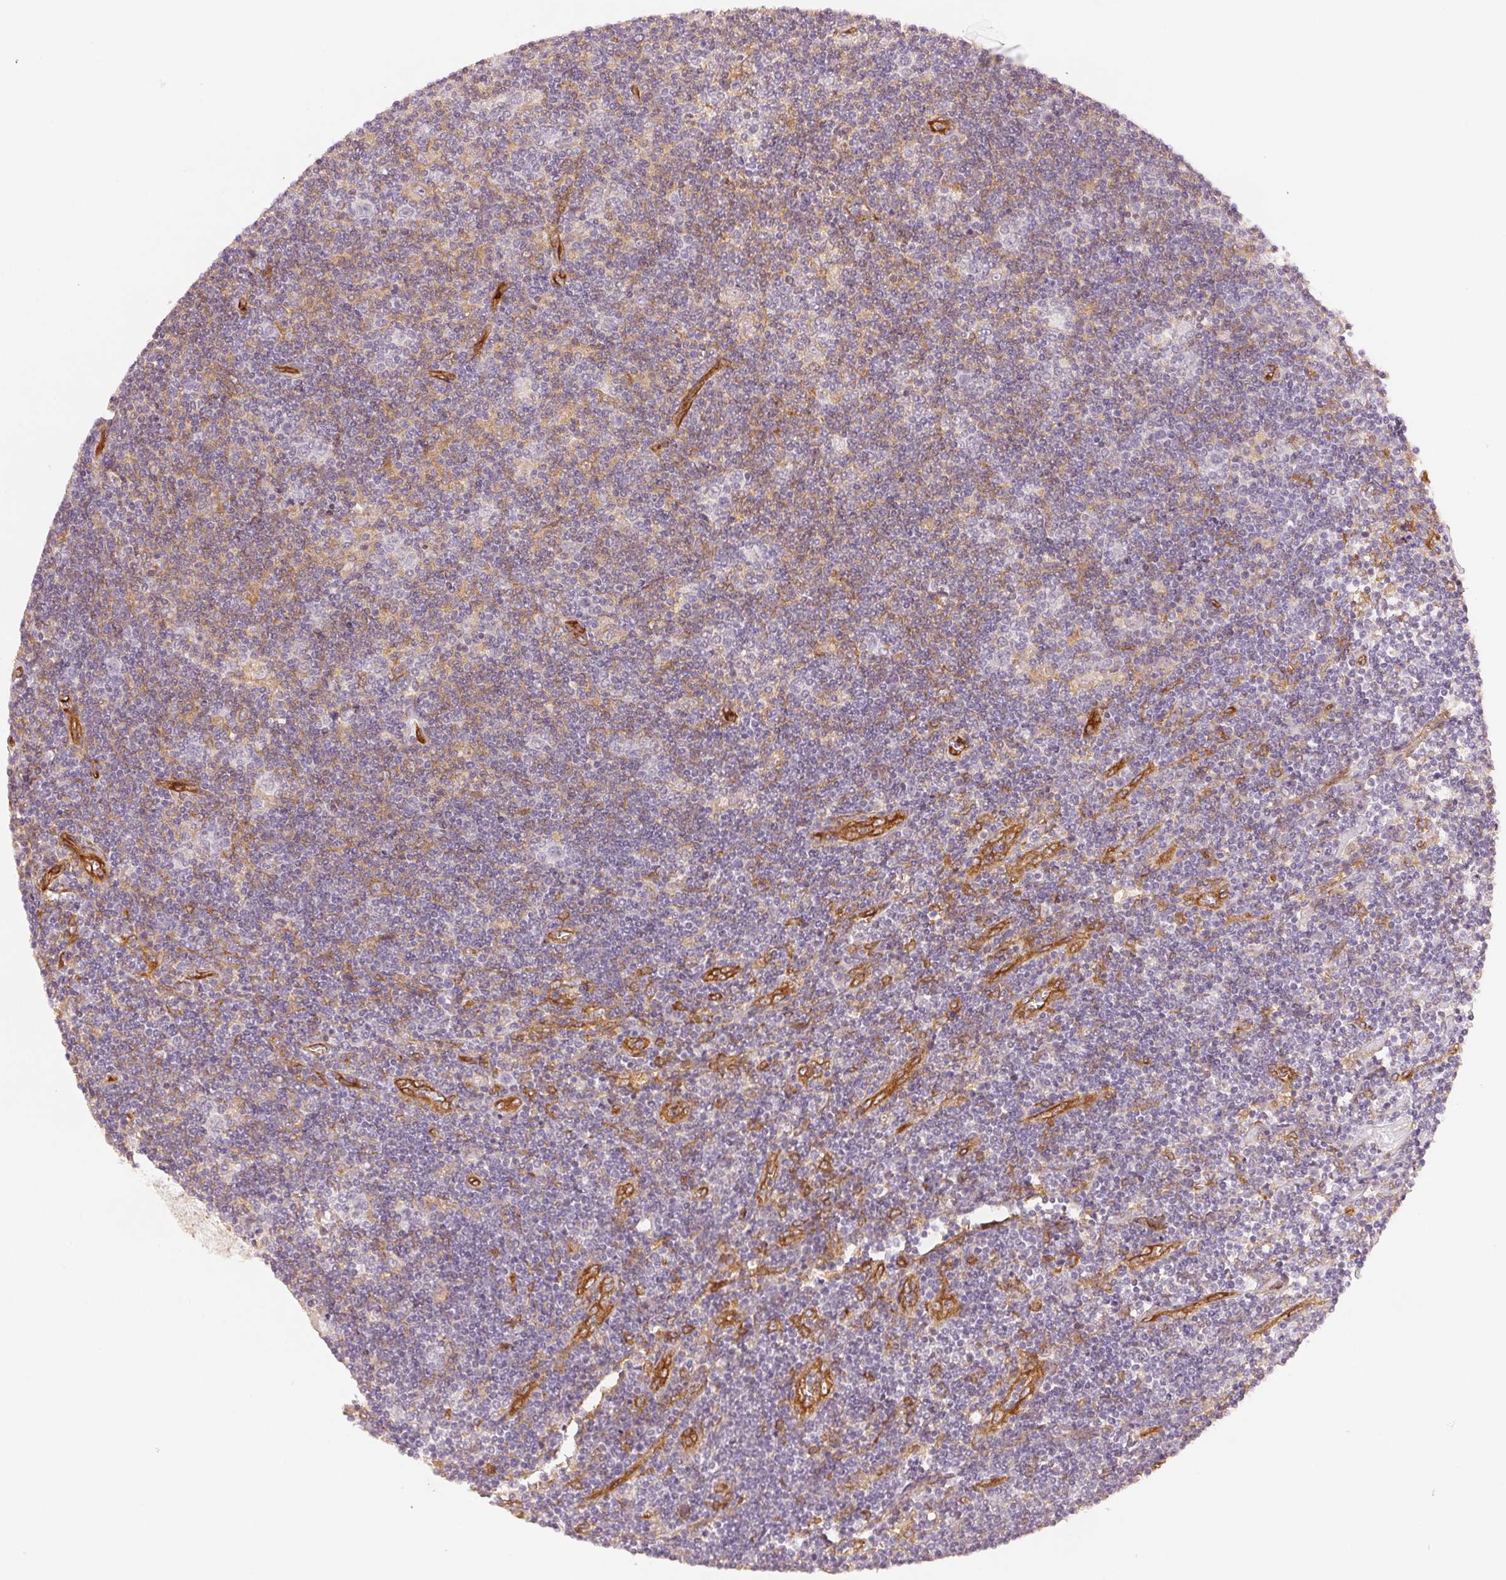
{"staining": {"intensity": "negative", "quantity": "none", "location": "none"}, "tissue": "lymphoma", "cell_type": "Tumor cells", "image_type": "cancer", "snomed": [{"axis": "morphology", "description": "Hodgkin's disease, NOS"}, {"axis": "topography", "description": "Lymph node"}], "caption": "IHC of lymphoma exhibits no staining in tumor cells. Brightfield microscopy of immunohistochemistry (IHC) stained with DAB (3,3'-diaminobenzidine) (brown) and hematoxylin (blue), captured at high magnification.", "gene": "DIAPH2", "patient": {"sex": "male", "age": 40}}